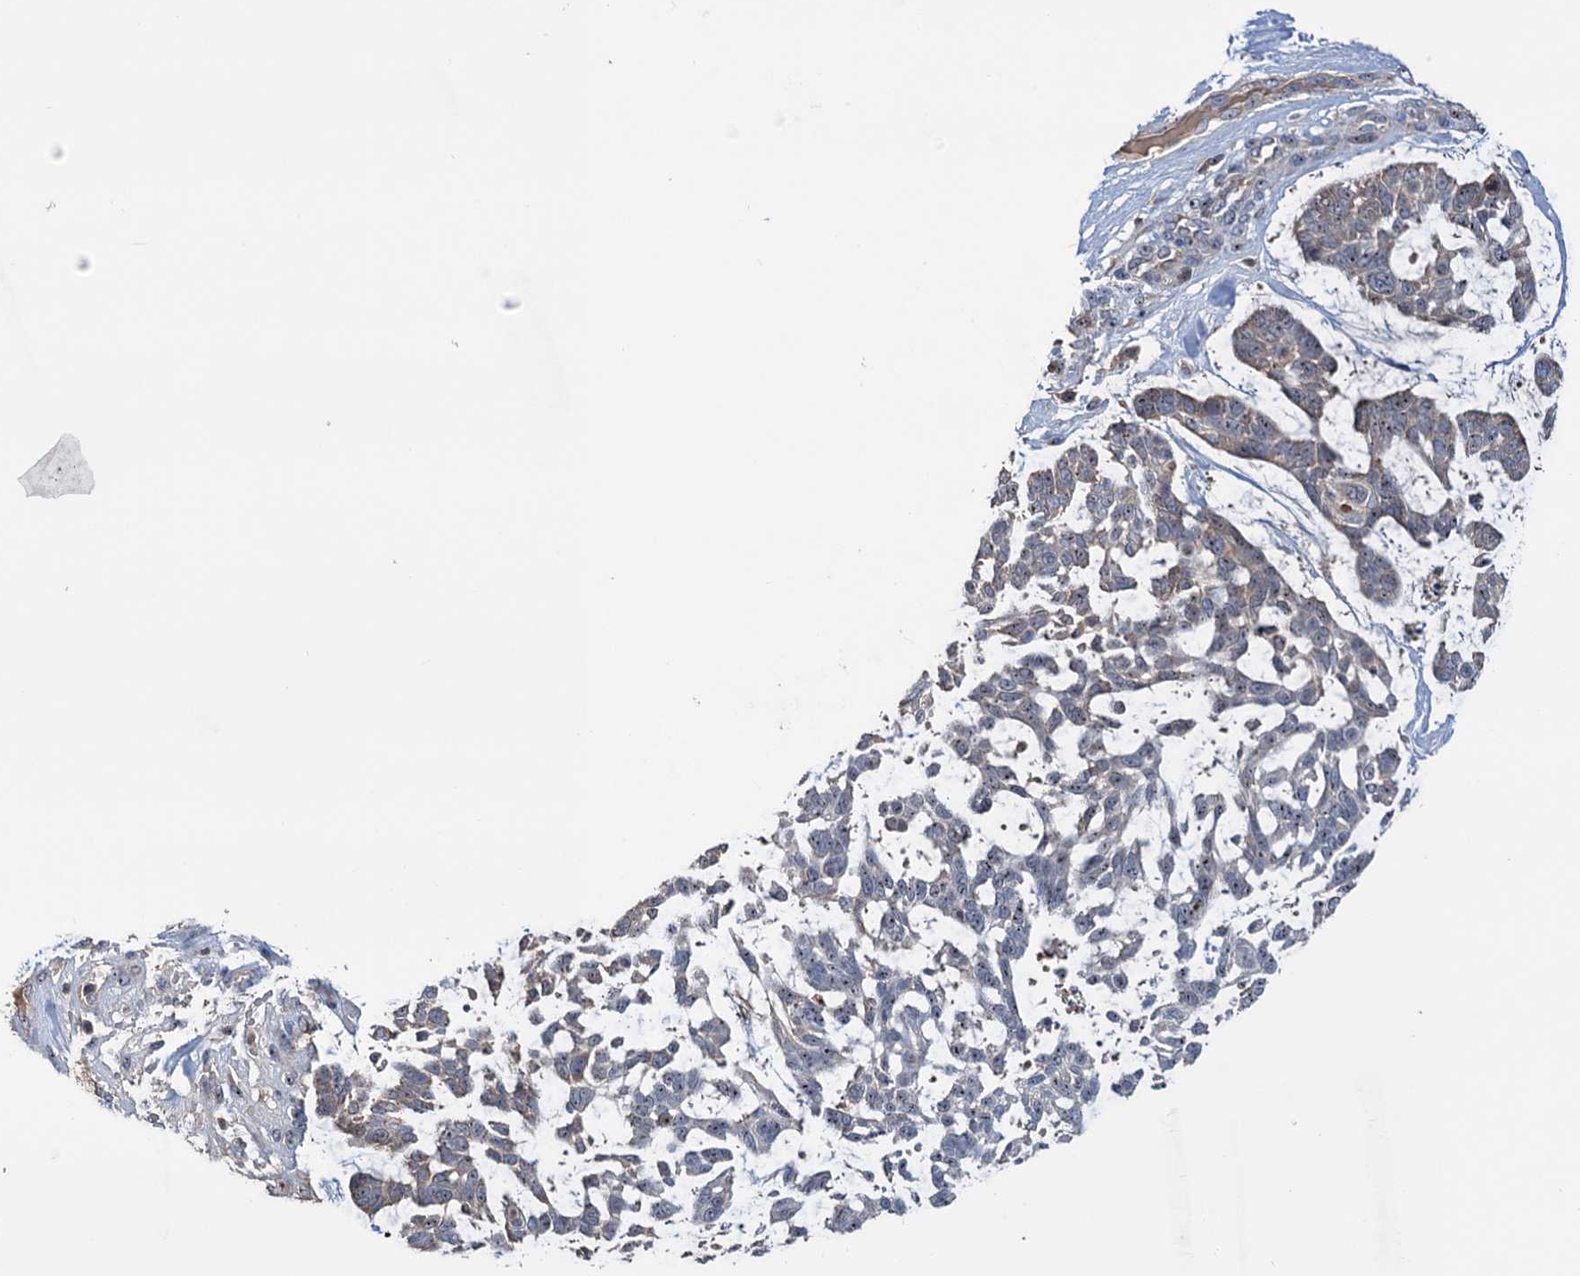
{"staining": {"intensity": "weak", "quantity": "<25%", "location": "cytoplasmic/membranous,nuclear"}, "tissue": "skin cancer", "cell_type": "Tumor cells", "image_type": "cancer", "snomed": [{"axis": "morphology", "description": "Basal cell carcinoma"}, {"axis": "topography", "description": "Skin"}], "caption": "A high-resolution image shows immunohistochemistry (IHC) staining of basal cell carcinoma (skin), which reveals no significant staining in tumor cells. The staining was performed using DAB (3,3'-diaminobenzidine) to visualize the protein expression in brown, while the nuclei were stained in blue with hematoxylin (Magnification: 20x).", "gene": "HTR3B", "patient": {"sex": "male", "age": 88}}